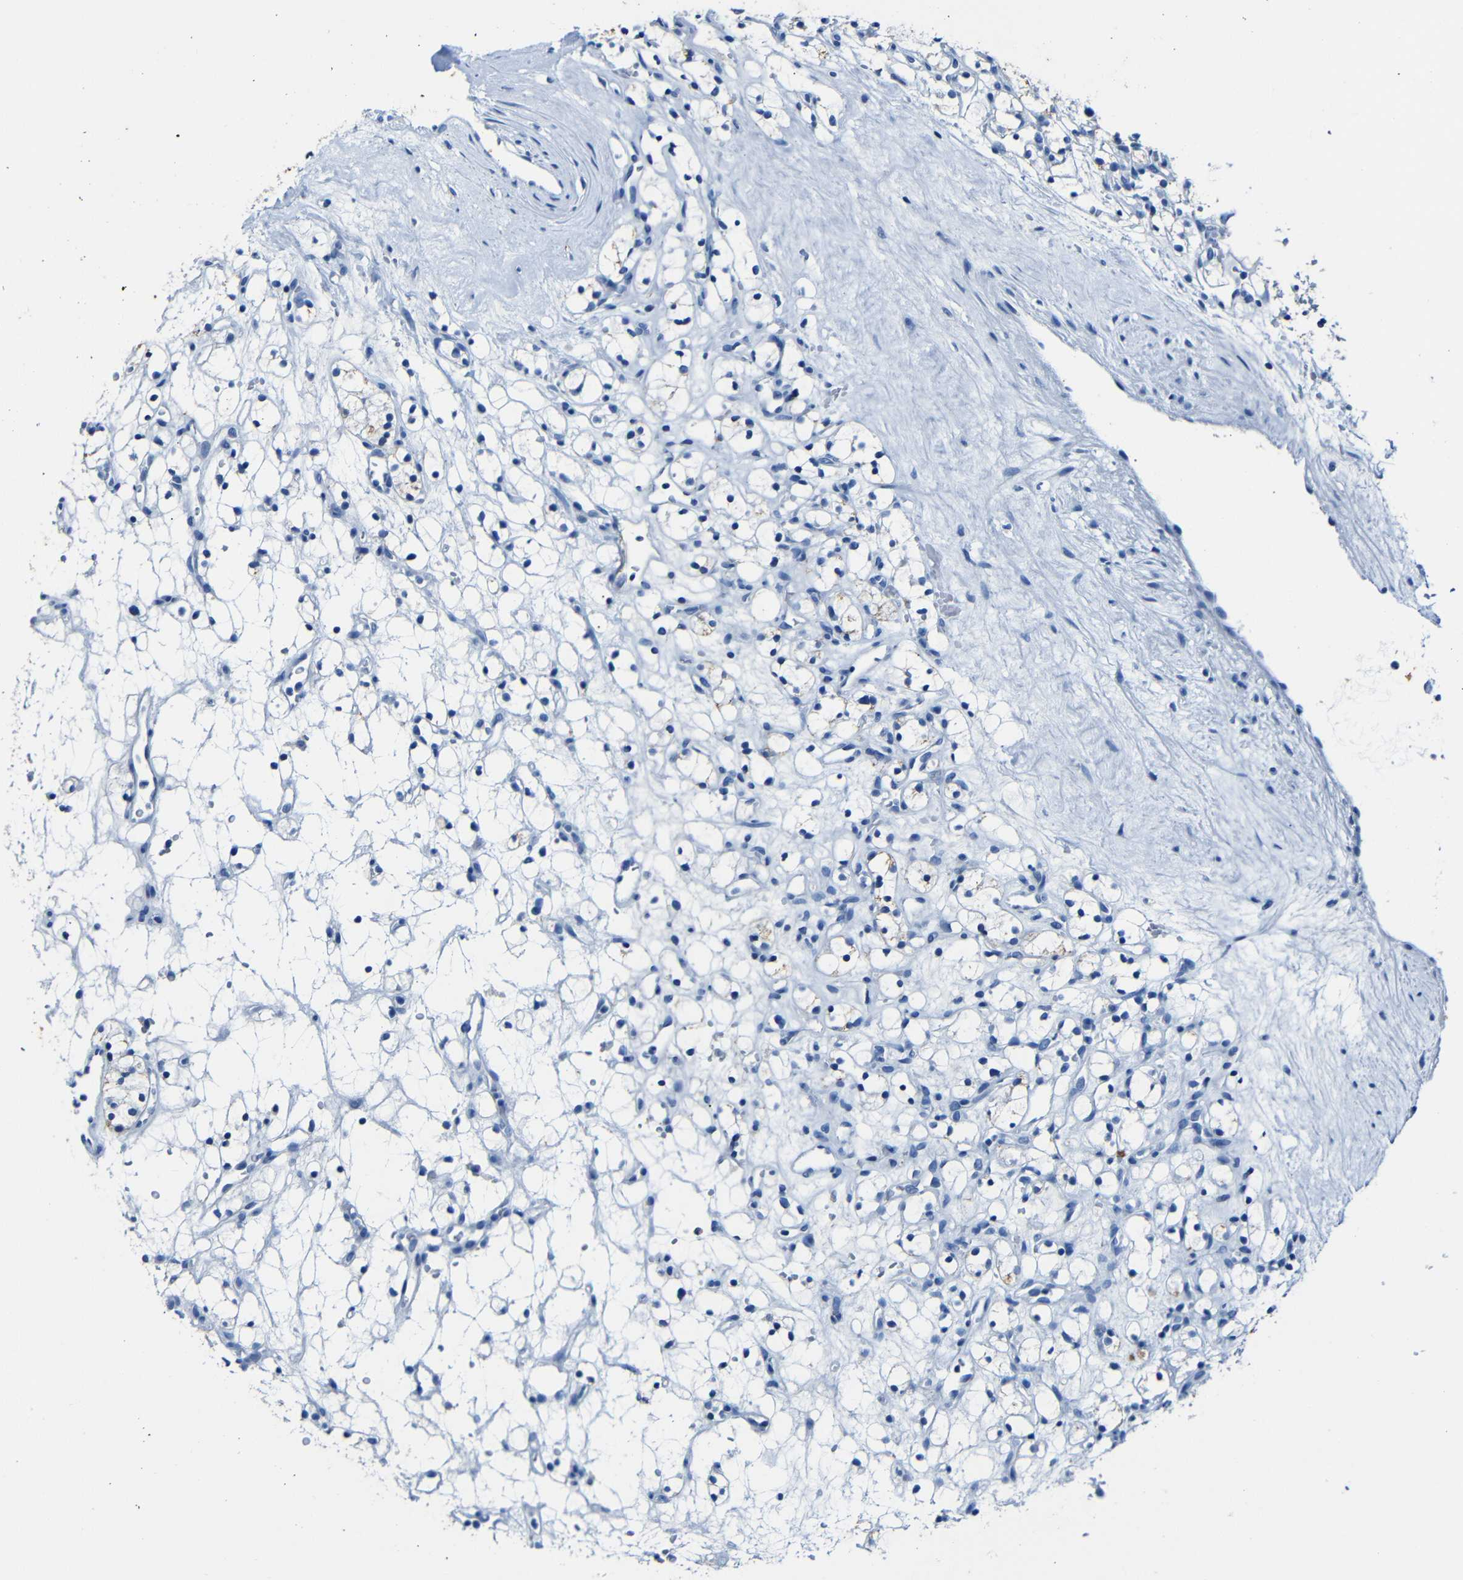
{"staining": {"intensity": "negative", "quantity": "none", "location": "none"}, "tissue": "renal cancer", "cell_type": "Tumor cells", "image_type": "cancer", "snomed": [{"axis": "morphology", "description": "Adenocarcinoma, NOS"}, {"axis": "topography", "description": "Kidney"}], "caption": "This is a photomicrograph of IHC staining of renal cancer (adenocarcinoma), which shows no expression in tumor cells. (DAB IHC with hematoxylin counter stain).", "gene": "CLDN11", "patient": {"sex": "female", "age": 60}}